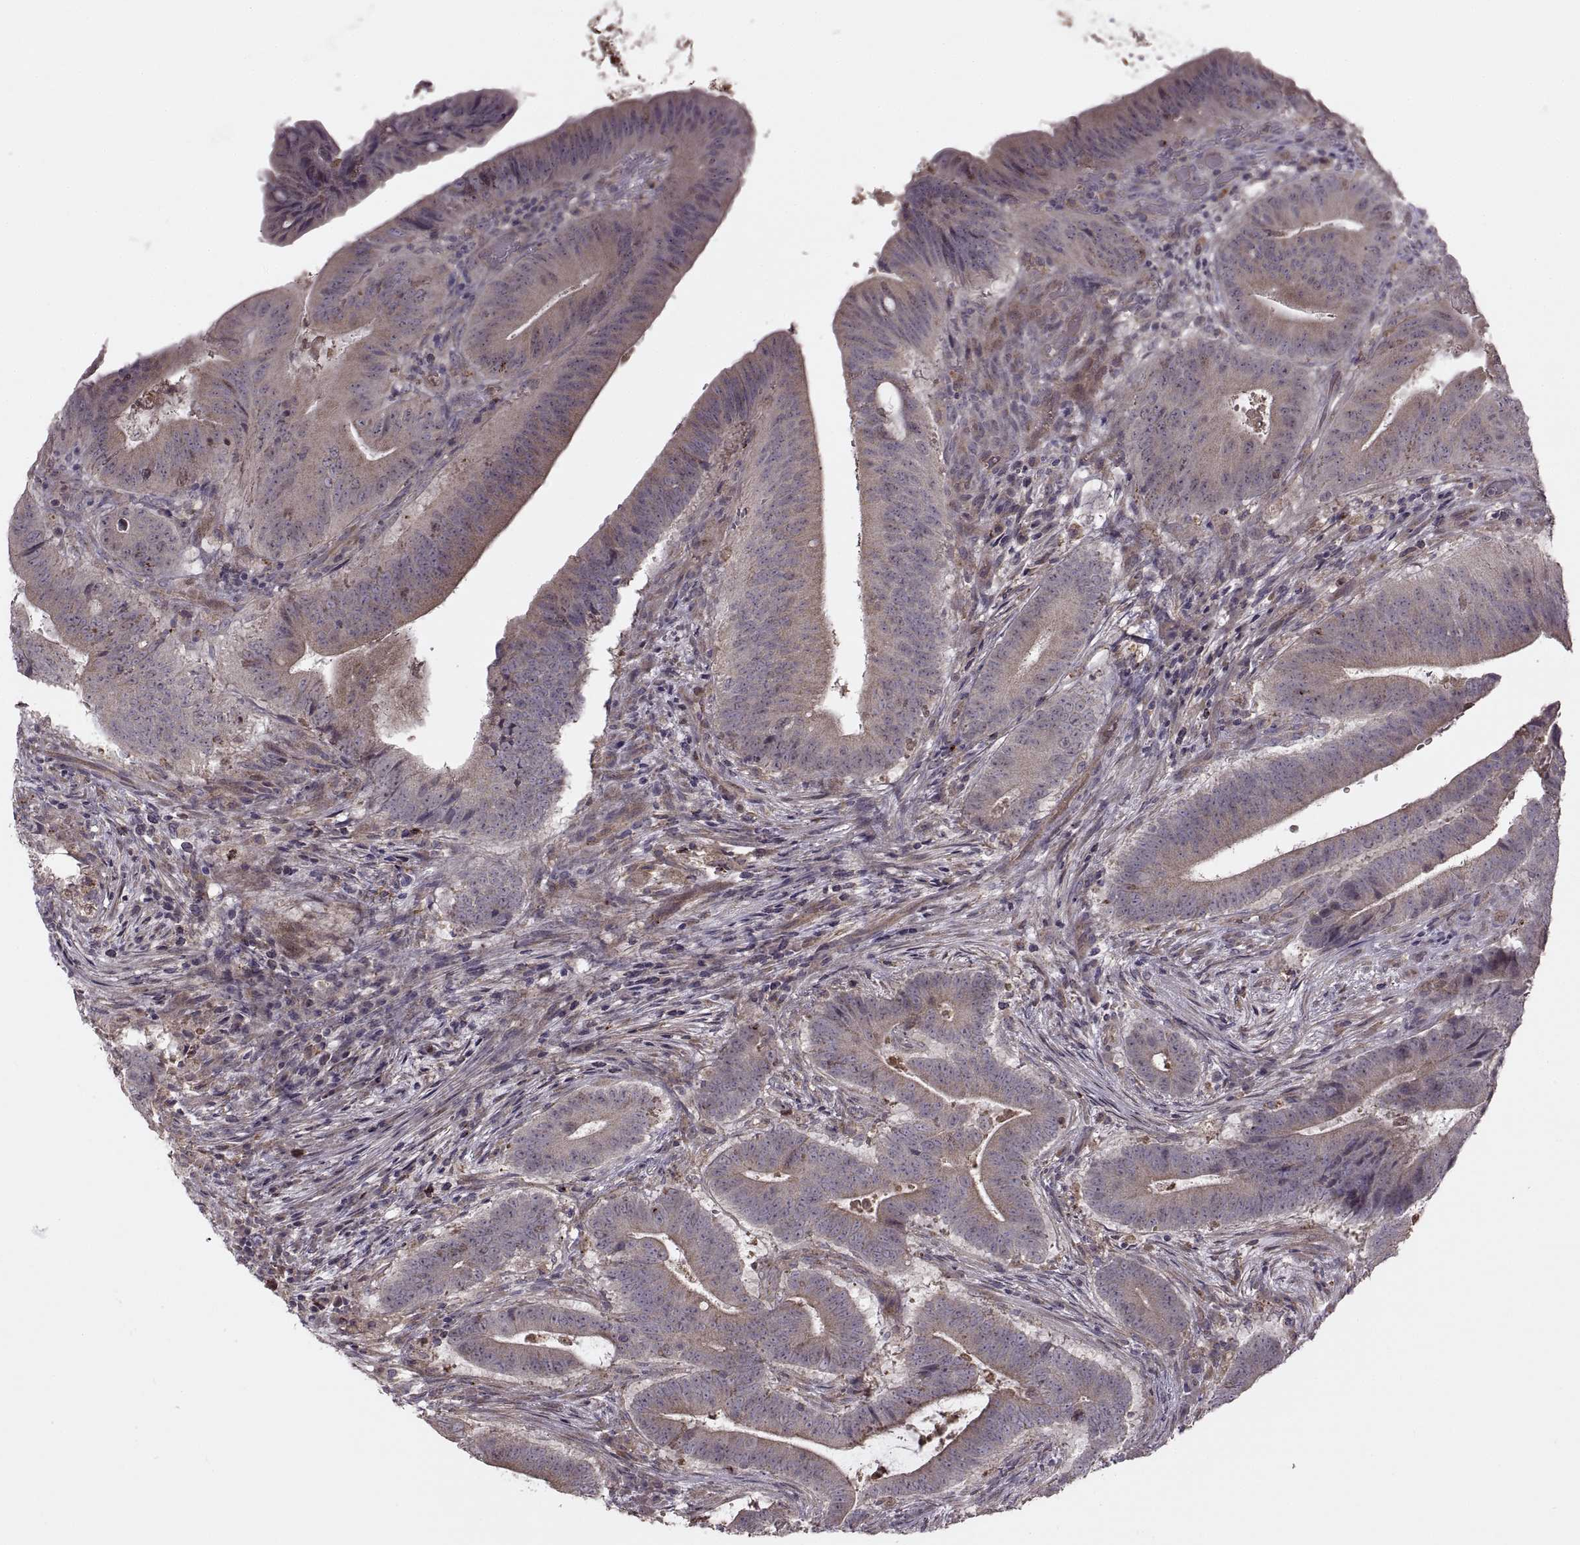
{"staining": {"intensity": "weak", "quantity": ">75%", "location": "cytoplasmic/membranous"}, "tissue": "colorectal cancer", "cell_type": "Tumor cells", "image_type": "cancer", "snomed": [{"axis": "morphology", "description": "Adenocarcinoma, NOS"}, {"axis": "topography", "description": "Colon"}], "caption": "High-power microscopy captured an immunohistochemistry micrograph of colorectal cancer (adenocarcinoma), revealing weak cytoplasmic/membranous expression in about >75% of tumor cells. (DAB IHC with brightfield microscopy, high magnification).", "gene": "PIERCE1", "patient": {"sex": "female", "age": 43}}